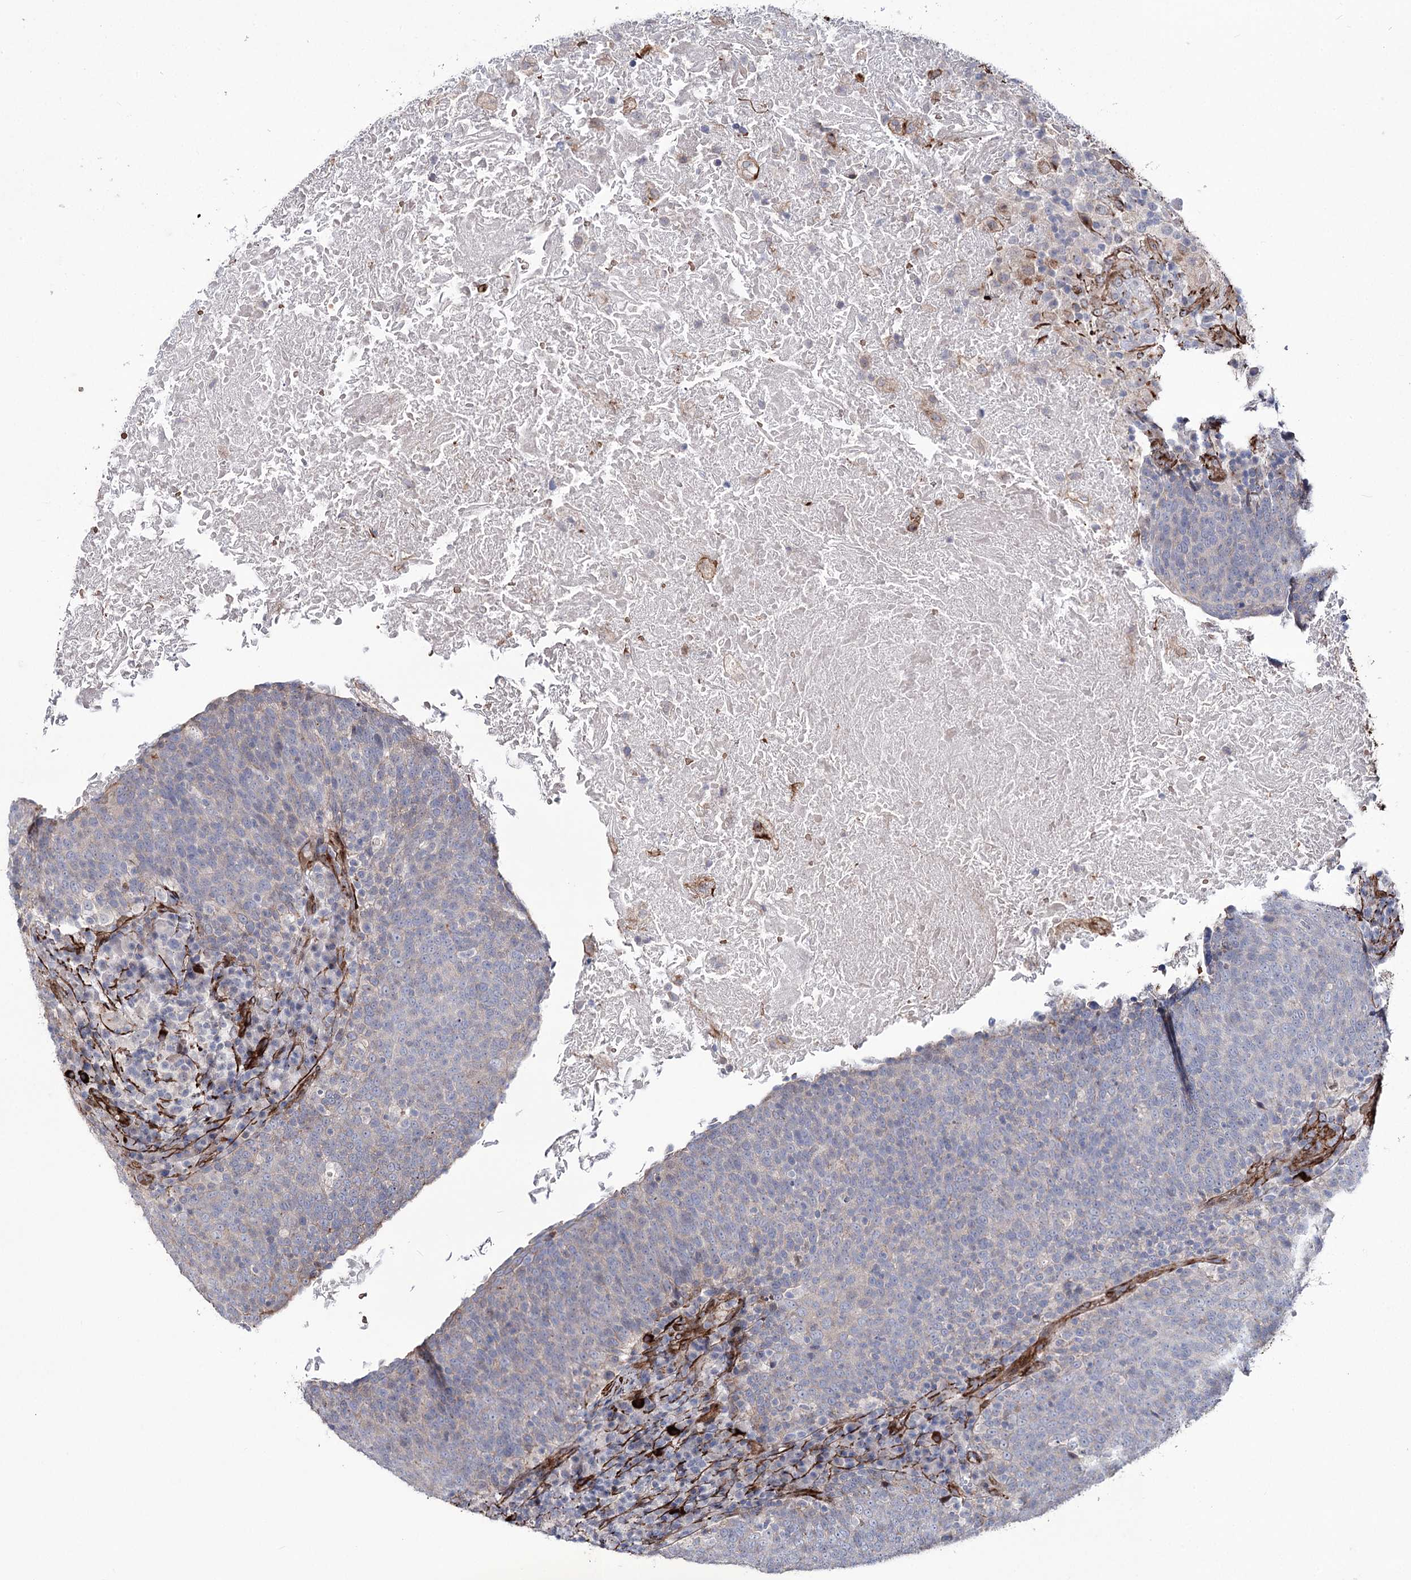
{"staining": {"intensity": "negative", "quantity": "none", "location": "none"}, "tissue": "head and neck cancer", "cell_type": "Tumor cells", "image_type": "cancer", "snomed": [{"axis": "morphology", "description": "Squamous cell carcinoma, NOS"}, {"axis": "morphology", "description": "Squamous cell carcinoma, metastatic, NOS"}, {"axis": "topography", "description": "Lymph node"}, {"axis": "topography", "description": "Head-Neck"}], "caption": "Protein analysis of squamous cell carcinoma (head and neck) displays no significant staining in tumor cells. (Stains: DAB immunohistochemistry (IHC) with hematoxylin counter stain, Microscopy: brightfield microscopy at high magnification).", "gene": "ARHGAP20", "patient": {"sex": "male", "age": 62}}